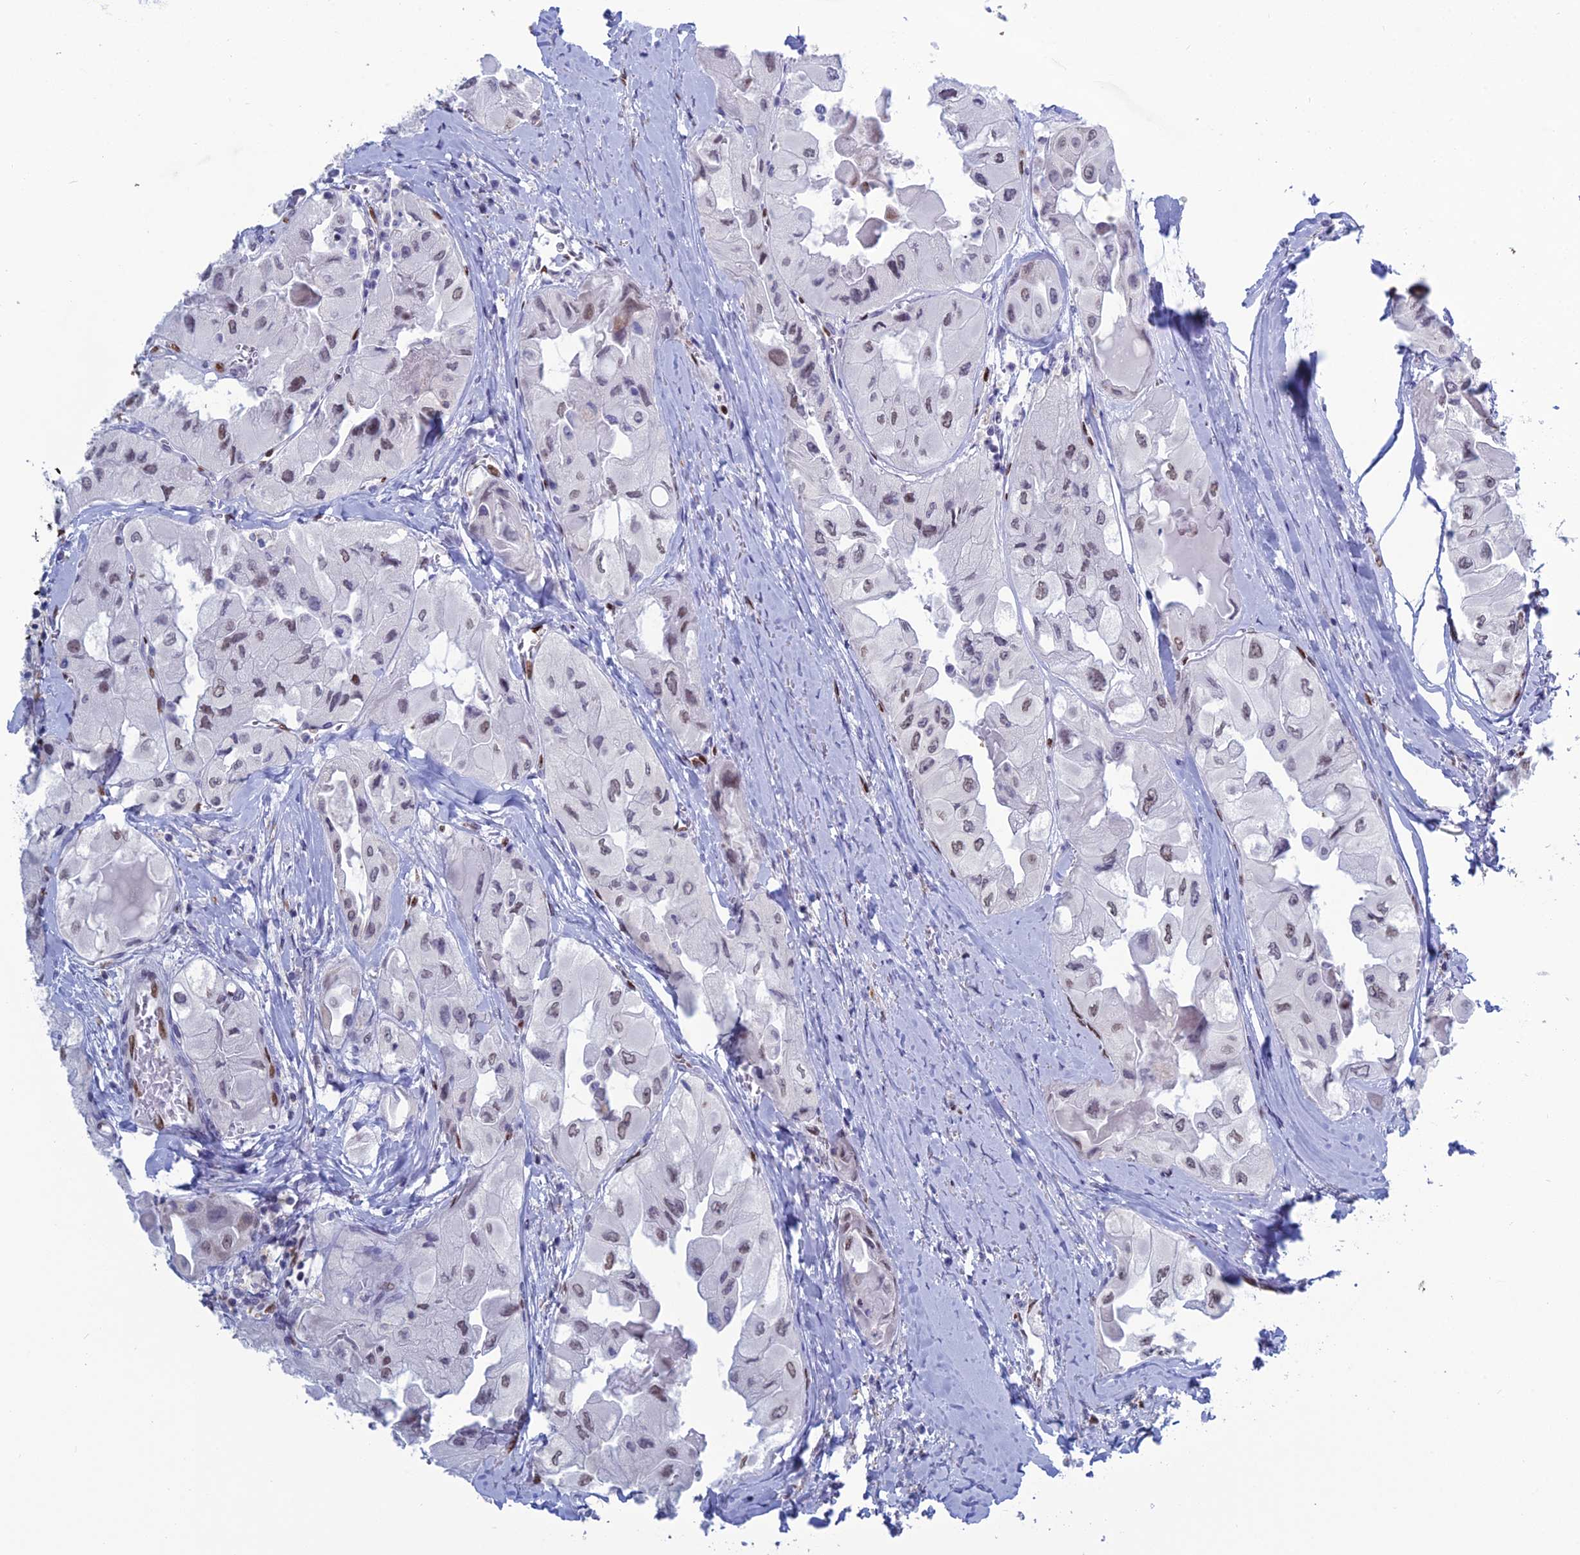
{"staining": {"intensity": "weak", "quantity": "<25%", "location": "nuclear"}, "tissue": "thyroid cancer", "cell_type": "Tumor cells", "image_type": "cancer", "snomed": [{"axis": "morphology", "description": "Normal tissue, NOS"}, {"axis": "morphology", "description": "Papillary adenocarcinoma, NOS"}, {"axis": "topography", "description": "Thyroid gland"}], "caption": "Protein analysis of papillary adenocarcinoma (thyroid) demonstrates no significant positivity in tumor cells.", "gene": "NOL4L", "patient": {"sex": "female", "age": 59}}